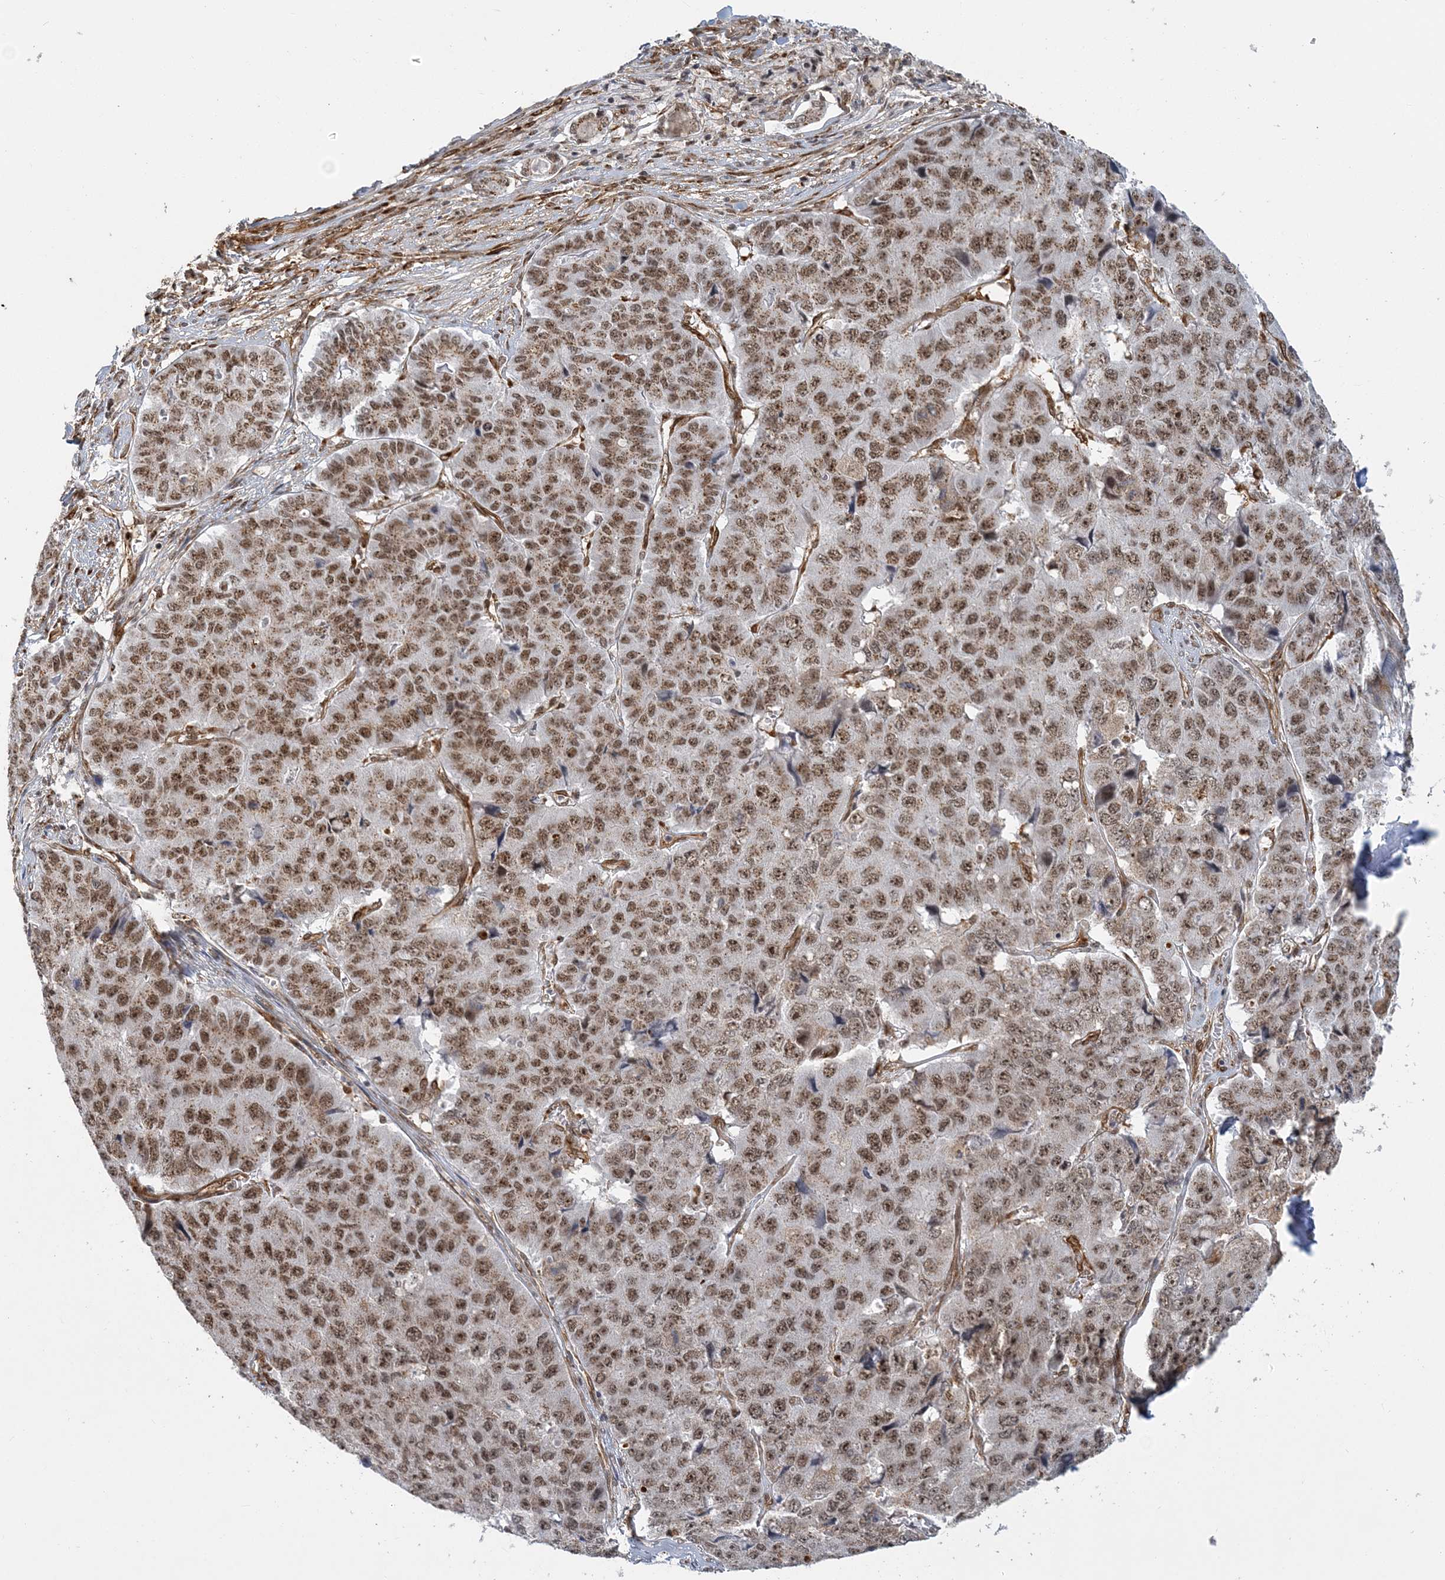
{"staining": {"intensity": "moderate", "quantity": ">75%", "location": "nuclear"}, "tissue": "pancreatic cancer", "cell_type": "Tumor cells", "image_type": "cancer", "snomed": [{"axis": "morphology", "description": "Adenocarcinoma, NOS"}, {"axis": "topography", "description": "Pancreas"}], "caption": "Immunohistochemical staining of pancreatic cancer (adenocarcinoma) reveals moderate nuclear protein expression in about >75% of tumor cells.", "gene": "PLRG1", "patient": {"sex": "male", "age": 50}}